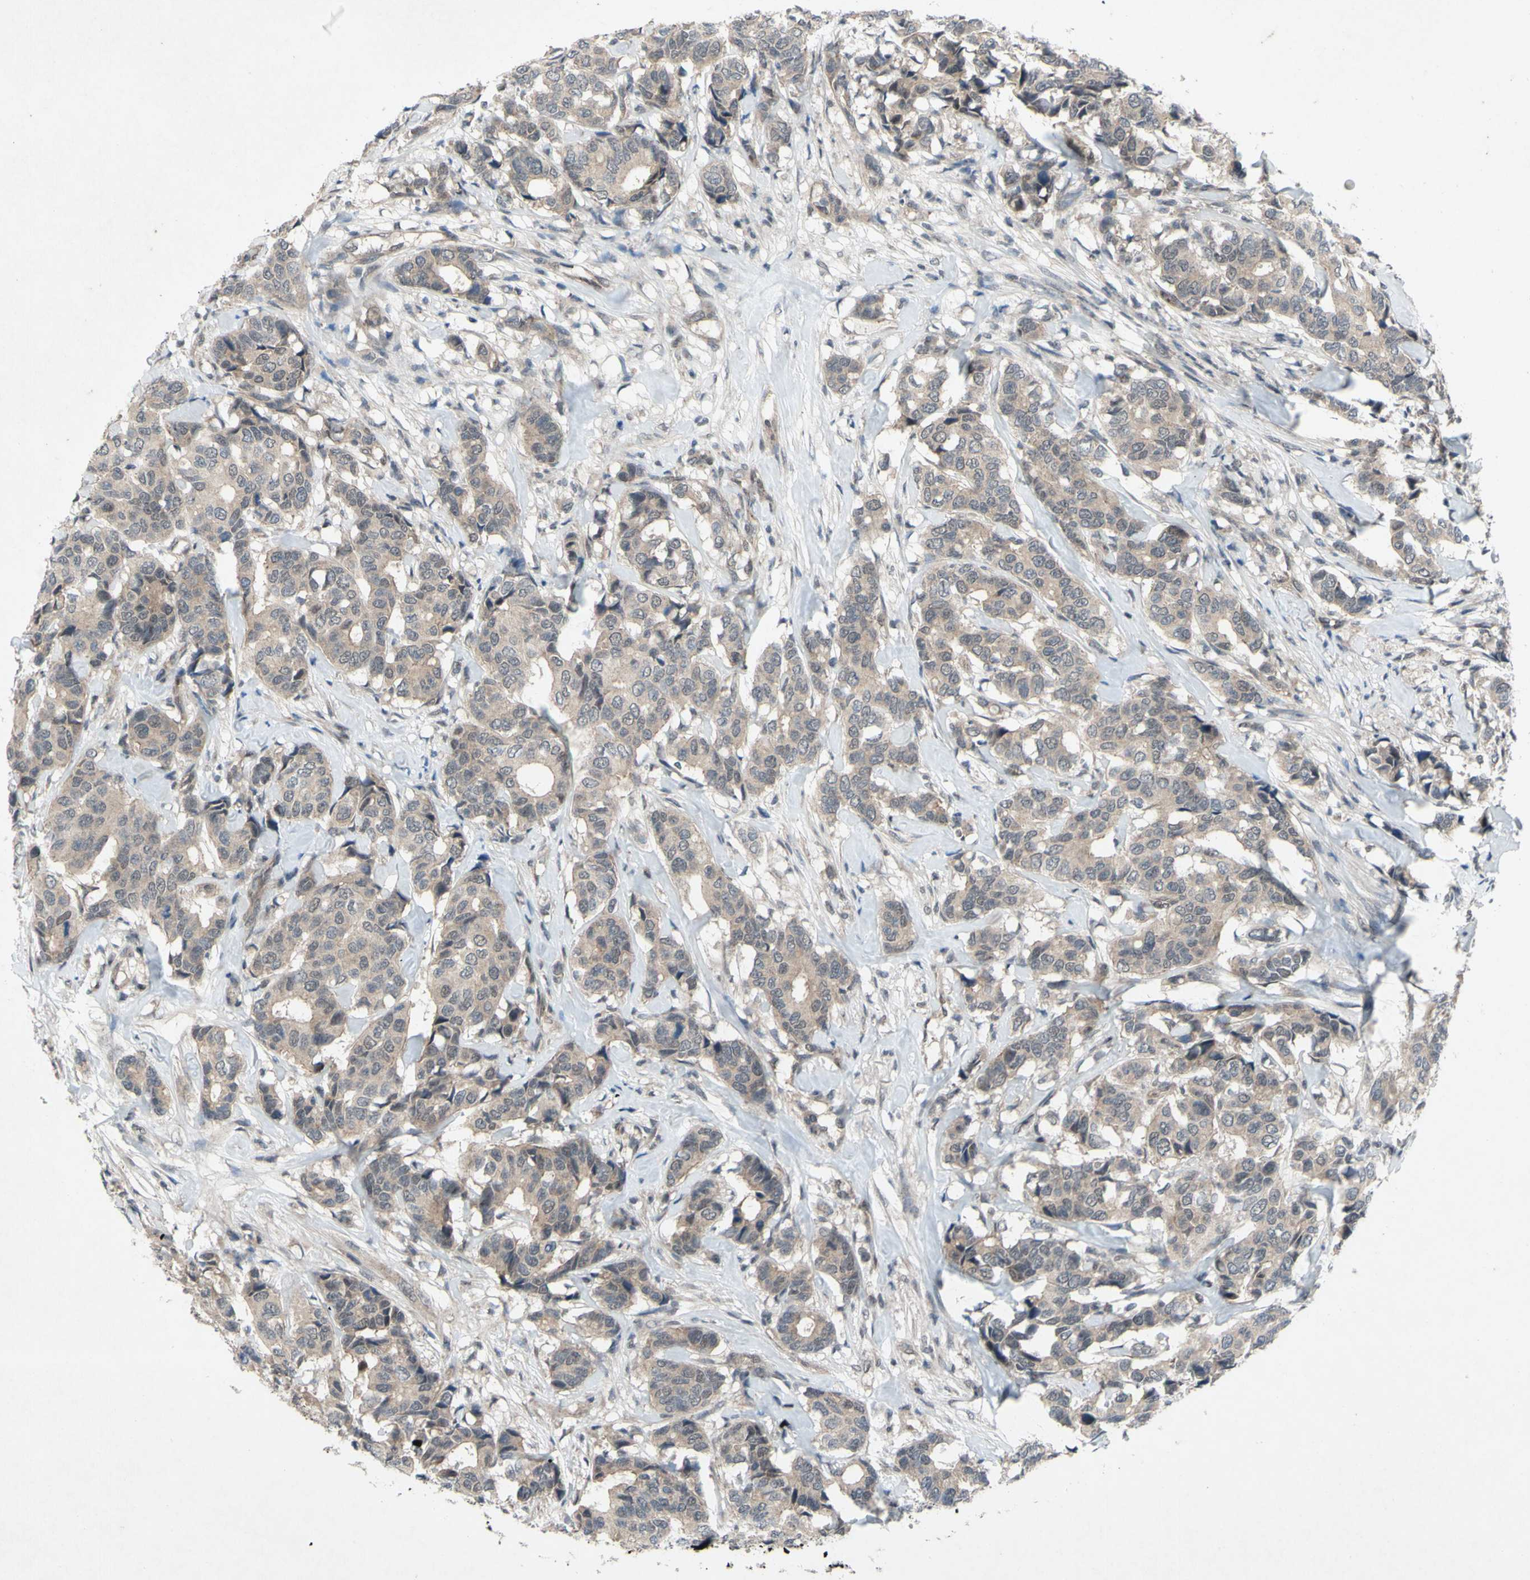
{"staining": {"intensity": "weak", "quantity": ">75%", "location": "cytoplasmic/membranous"}, "tissue": "breast cancer", "cell_type": "Tumor cells", "image_type": "cancer", "snomed": [{"axis": "morphology", "description": "Duct carcinoma"}, {"axis": "topography", "description": "Breast"}], "caption": "An immunohistochemistry (IHC) micrograph of tumor tissue is shown. Protein staining in brown highlights weak cytoplasmic/membranous positivity in infiltrating ductal carcinoma (breast) within tumor cells. The staining was performed using DAB to visualize the protein expression in brown, while the nuclei were stained in blue with hematoxylin (Magnification: 20x).", "gene": "TRDMT1", "patient": {"sex": "female", "age": 87}}